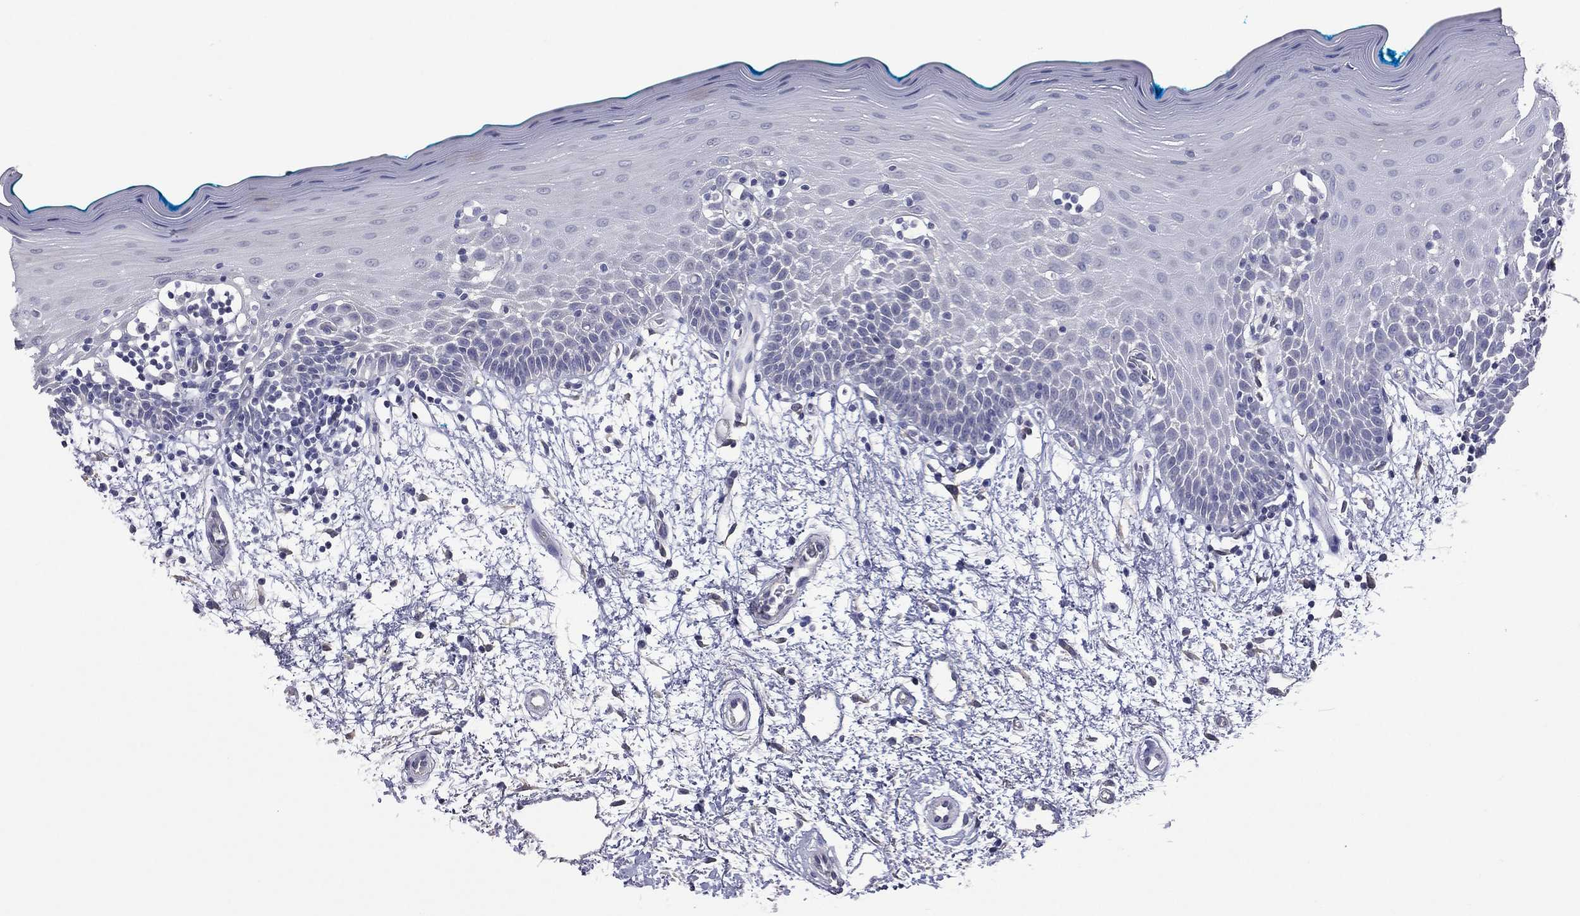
{"staining": {"intensity": "negative", "quantity": "none", "location": "none"}, "tissue": "oral mucosa", "cell_type": "Squamous epithelial cells", "image_type": "normal", "snomed": [{"axis": "morphology", "description": "Normal tissue, NOS"}, {"axis": "morphology", "description": "Squamous cell carcinoma, NOS"}, {"axis": "topography", "description": "Oral tissue"}, {"axis": "topography", "description": "Head-Neck"}], "caption": "This is a micrograph of immunohistochemistry (IHC) staining of normal oral mucosa, which shows no staining in squamous epithelial cells.", "gene": "HYLS1", "patient": {"sex": "female", "age": 75}}